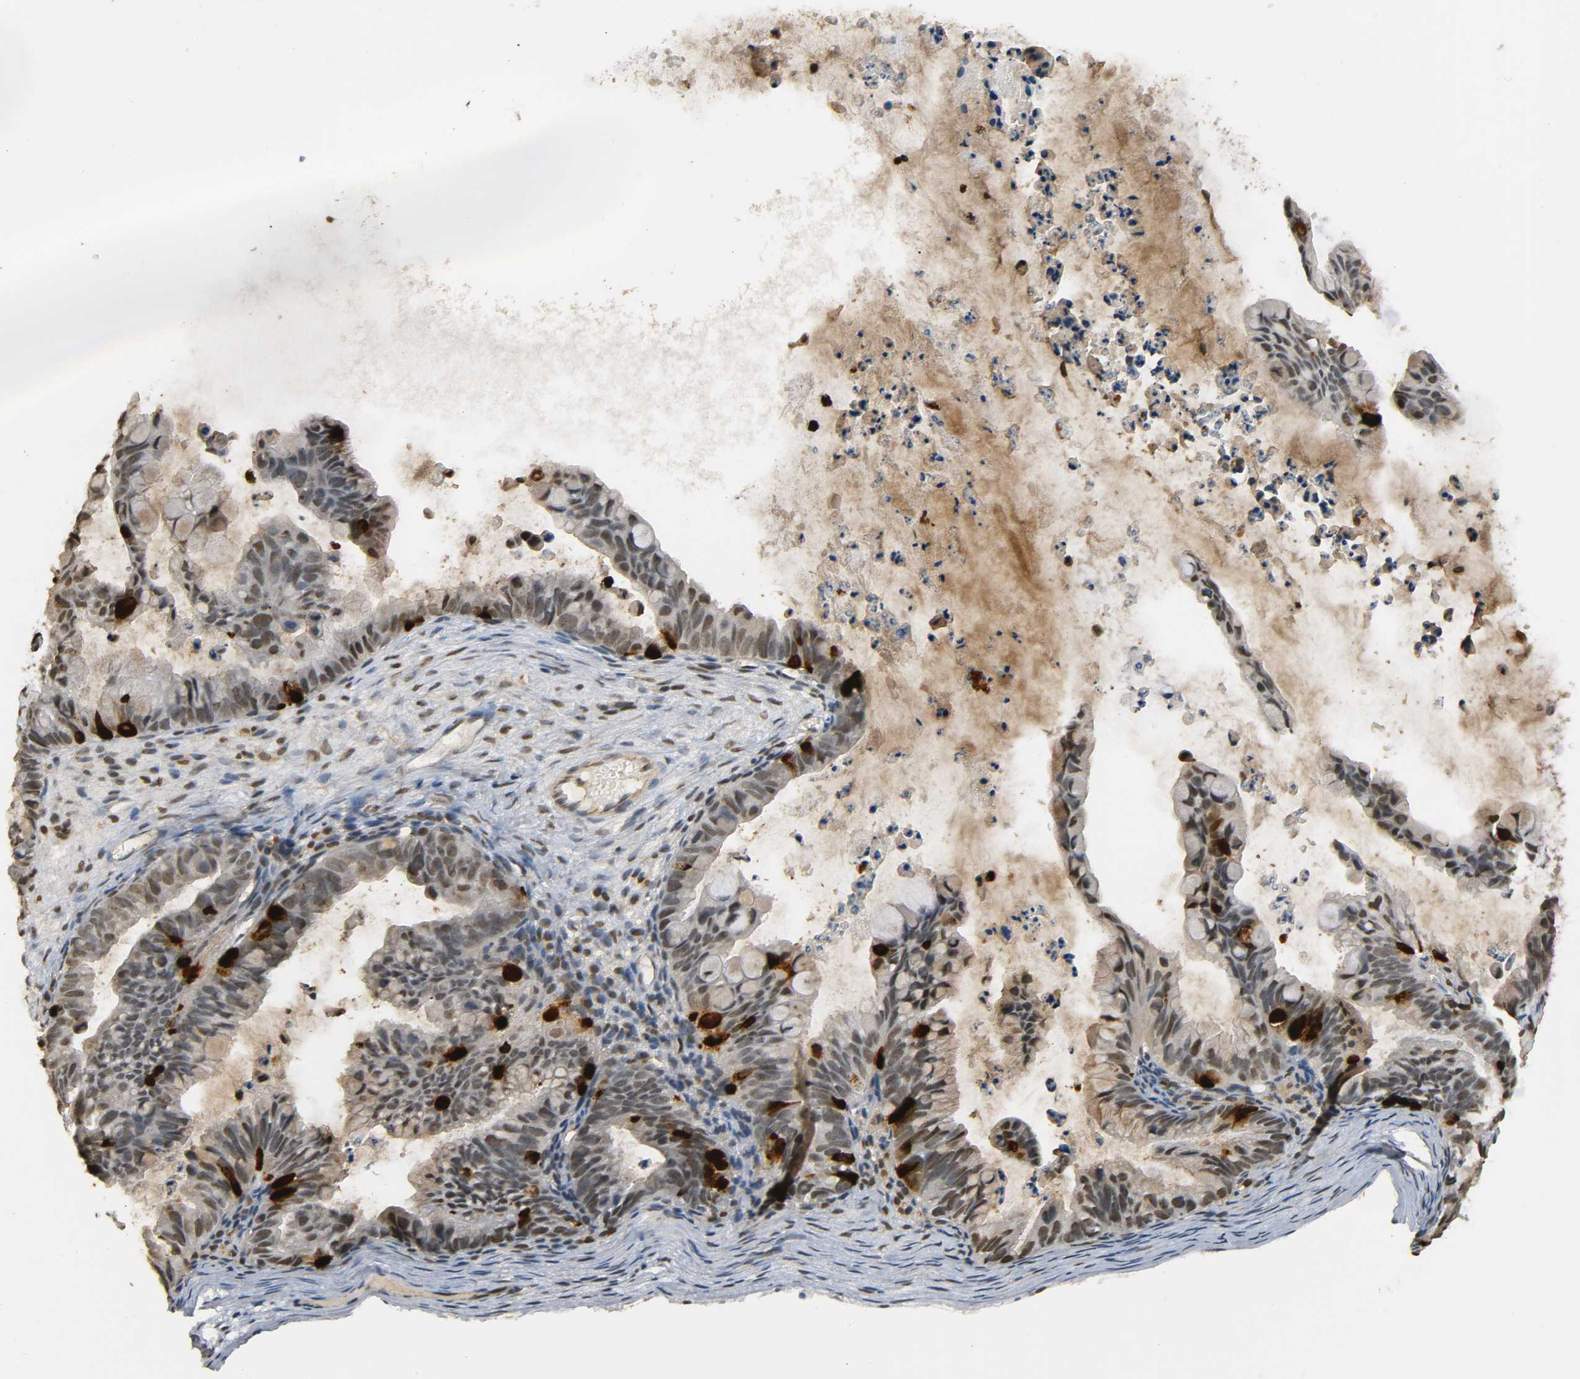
{"staining": {"intensity": "strong", "quantity": "<25%", "location": "nuclear"}, "tissue": "ovarian cancer", "cell_type": "Tumor cells", "image_type": "cancer", "snomed": [{"axis": "morphology", "description": "Cystadenocarcinoma, mucinous, NOS"}, {"axis": "topography", "description": "Ovary"}], "caption": "An IHC image of neoplastic tissue is shown. Protein staining in brown highlights strong nuclear positivity in ovarian cancer (mucinous cystadenocarcinoma) within tumor cells.", "gene": "ZFPM2", "patient": {"sex": "female", "age": 36}}